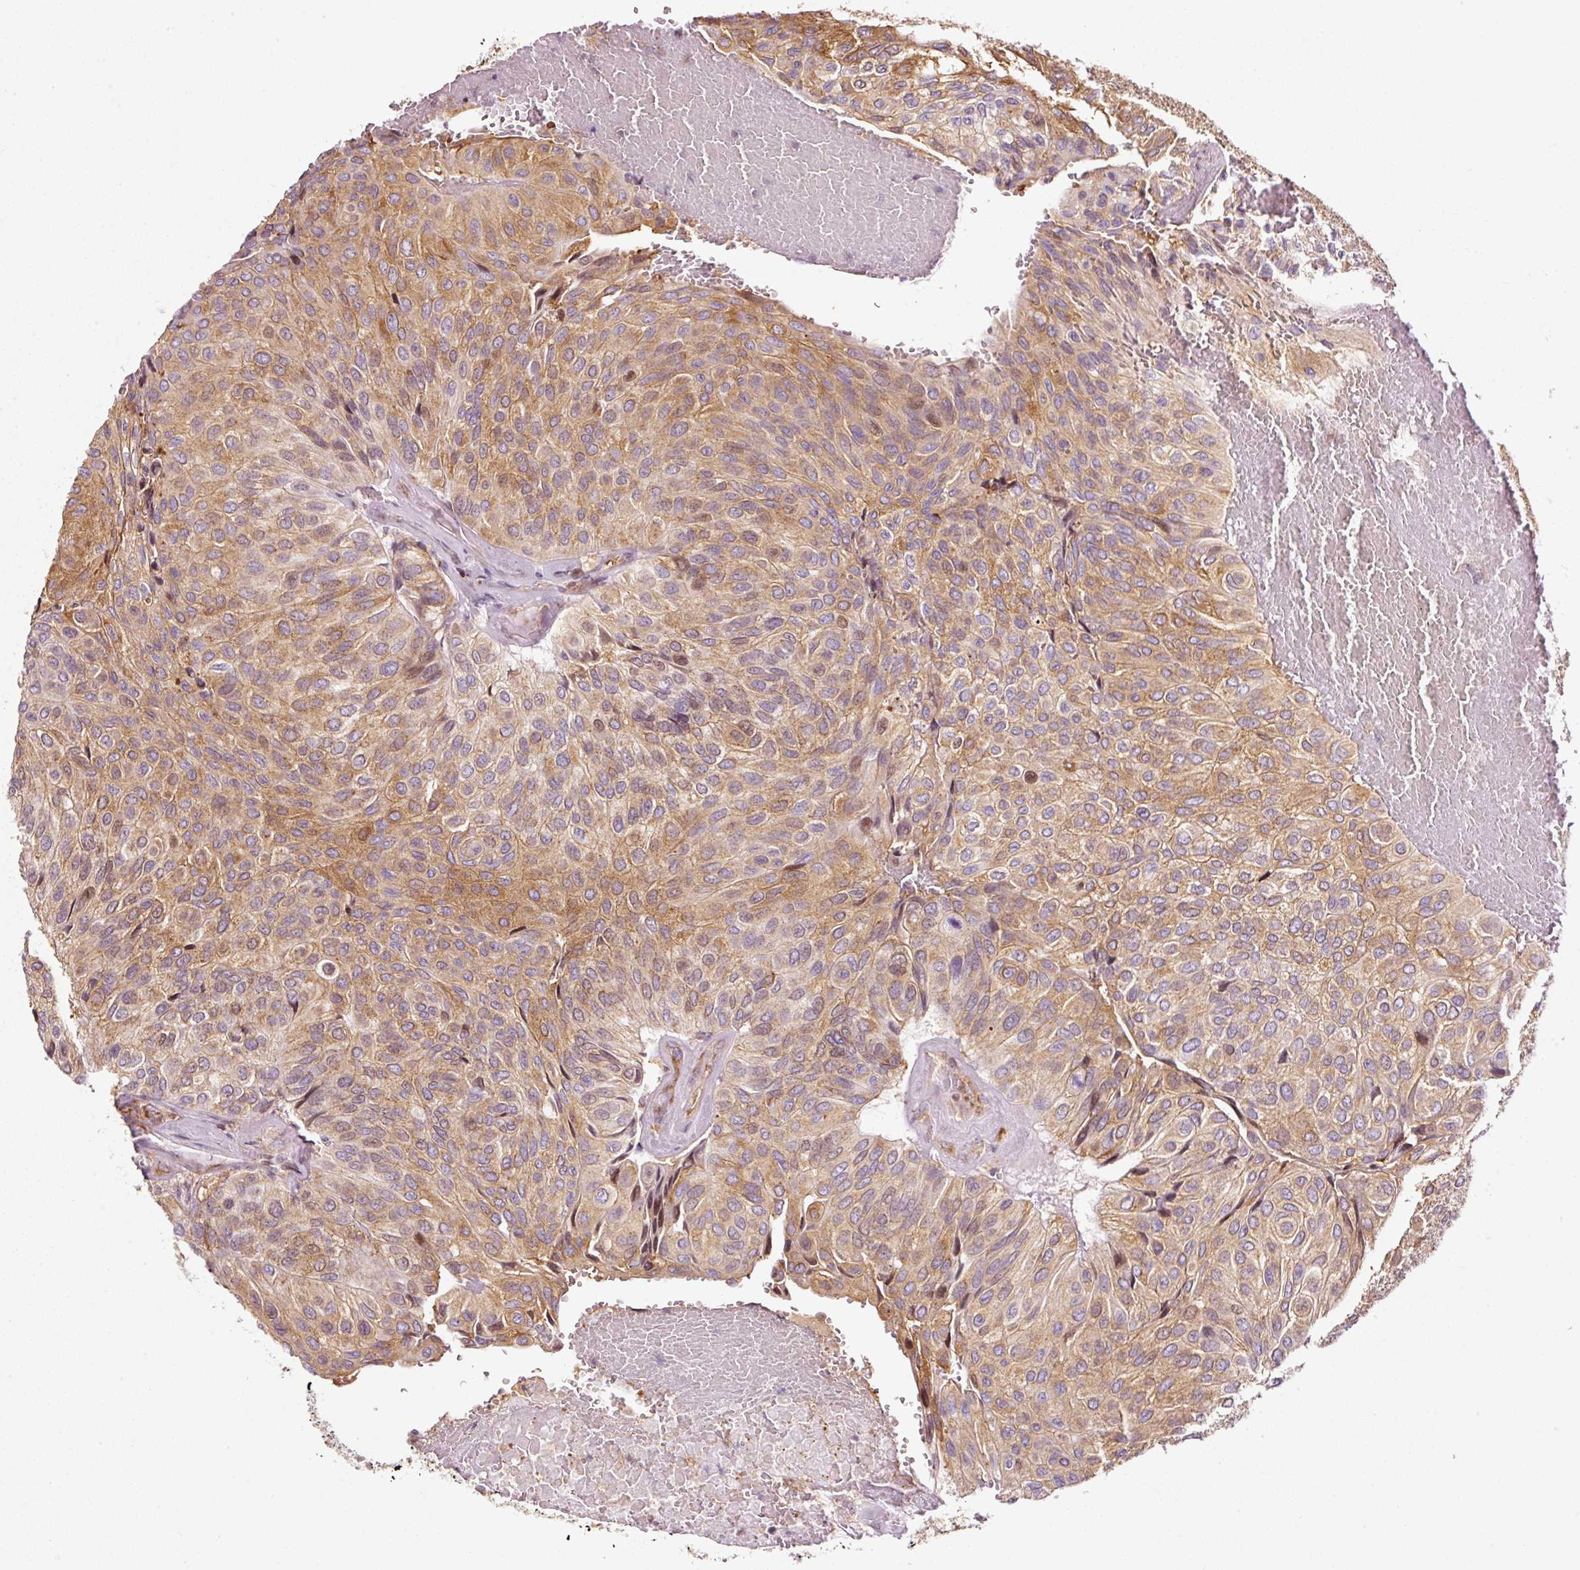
{"staining": {"intensity": "moderate", "quantity": ">75%", "location": "cytoplasmic/membranous"}, "tissue": "urothelial cancer", "cell_type": "Tumor cells", "image_type": "cancer", "snomed": [{"axis": "morphology", "description": "Urothelial carcinoma, High grade"}, {"axis": "topography", "description": "Urinary bladder"}], "caption": "Immunohistochemistry of human urothelial cancer displays medium levels of moderate cytoplasmic/membranous staining in about >75% of tumor cells.", "gene": "SCNM1", "patient": {"sex": "male", "age": 66}}